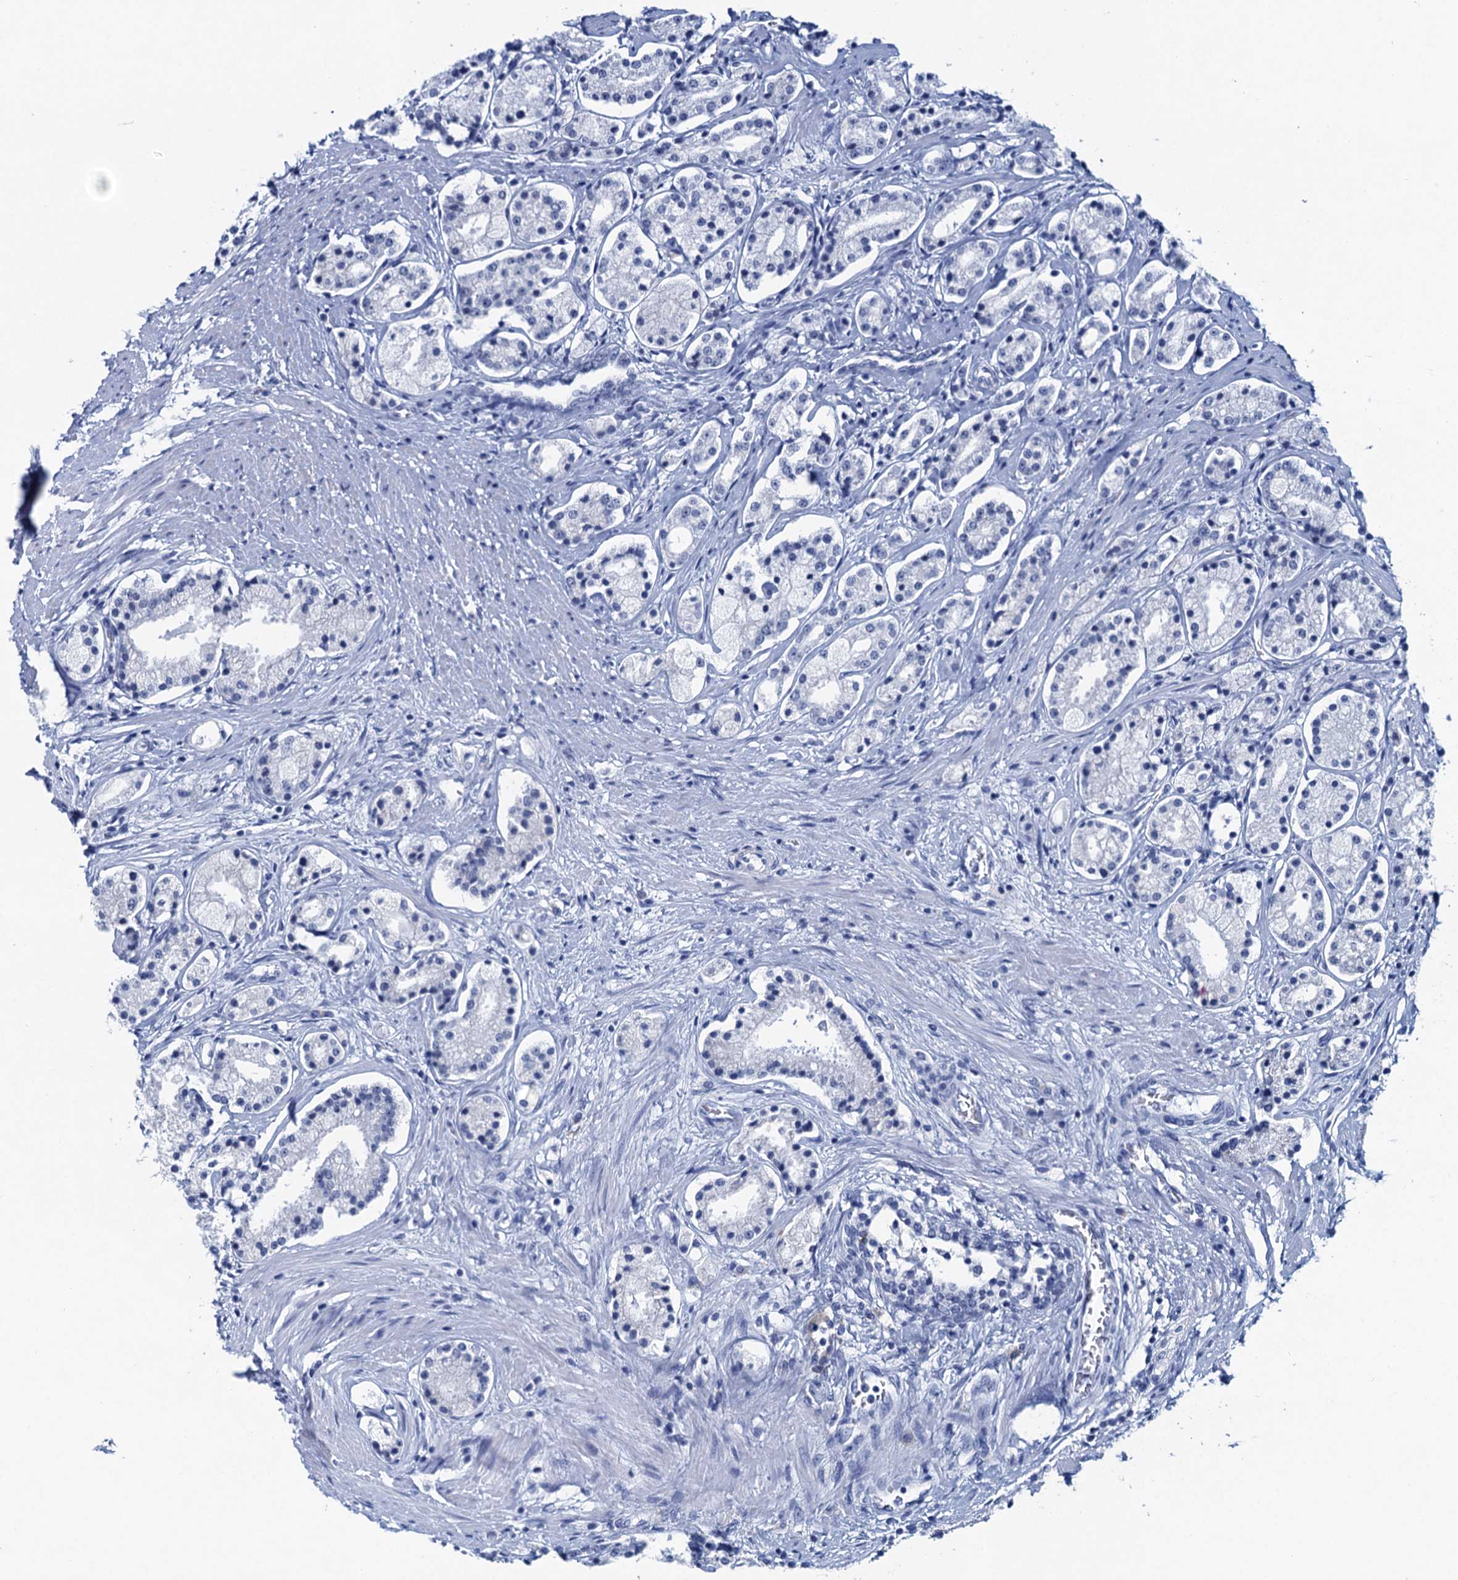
{"staining": {"intensity": "negative", "quantity": "none", "location": "none"}, "tissue": "prostate cancer", "cell_type": "Tumor cells", "image_type": "cancer", "snomed": [{"axis": "morphology", "description": "Adenocarcinoma, High grade"}, {"axis": "topography", "description": "Prostate"}], "caption": "Immunohistochemistry image of prostate high-grade adenocarcinoma stained for a protein (brown), which demonstrates no expression in tumor cells.", "gene": "HAPSTR1", "patient": {"sex": "male", "age": 69}}